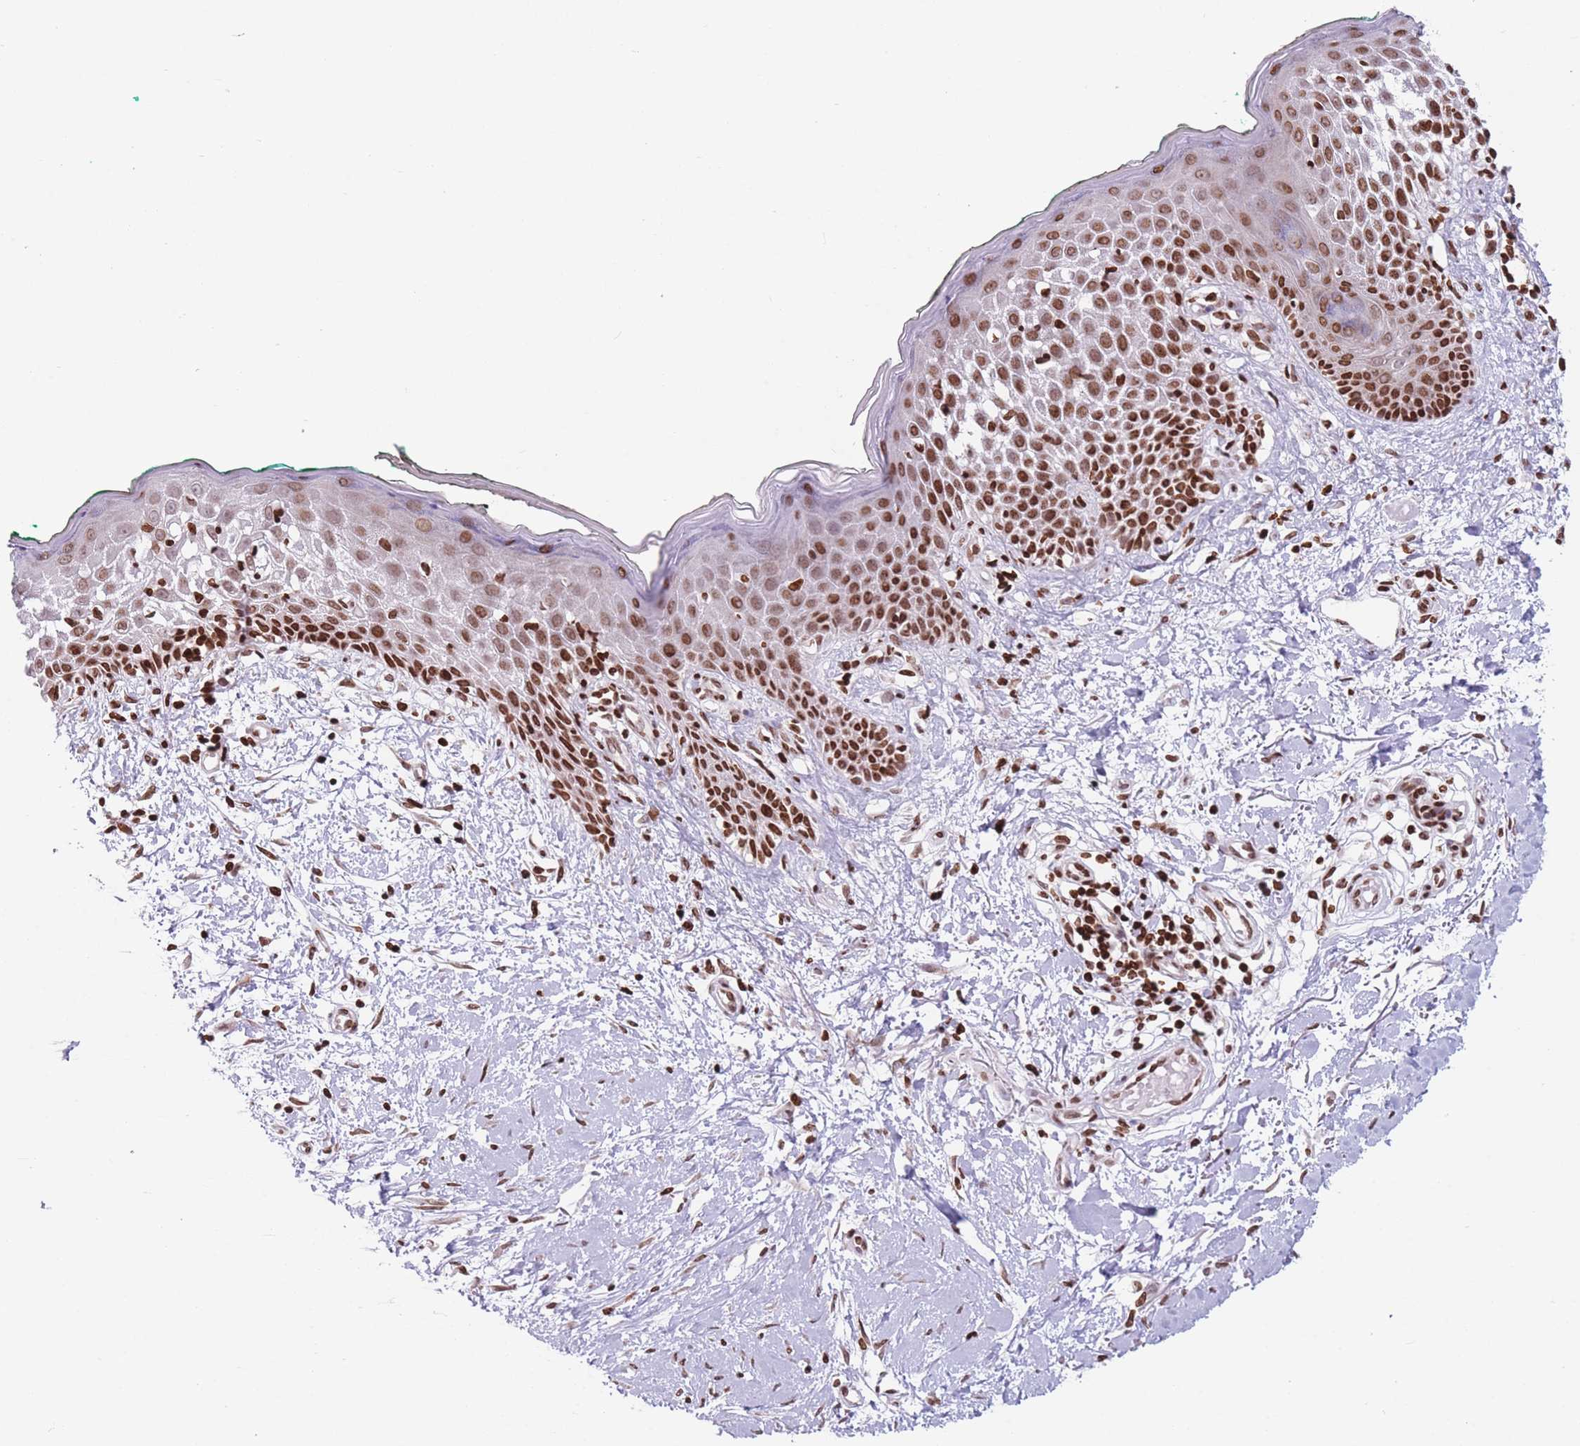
{"staining": {"intensity": "strong", "quantity": ">75%", "location": "nuclear"}, "tissue": "skin", "cell_type": "Fibroblasts", "image_type": "normal", "snomed": [{"axis": "morphology", "description": "Normal tissue, NOS"}, {"axis": "morphology", "description": "Malignant melanoma, NOS"}, {"axis": "topography", "description": "Skin"}], "caption": "This micrograph shows IHC staining of unremarkable human skin, with high strong nuclear positivity in about >75% of fibroblasts.", "gene": "AK9", "patient": {"sex": "male", "age": 62}}